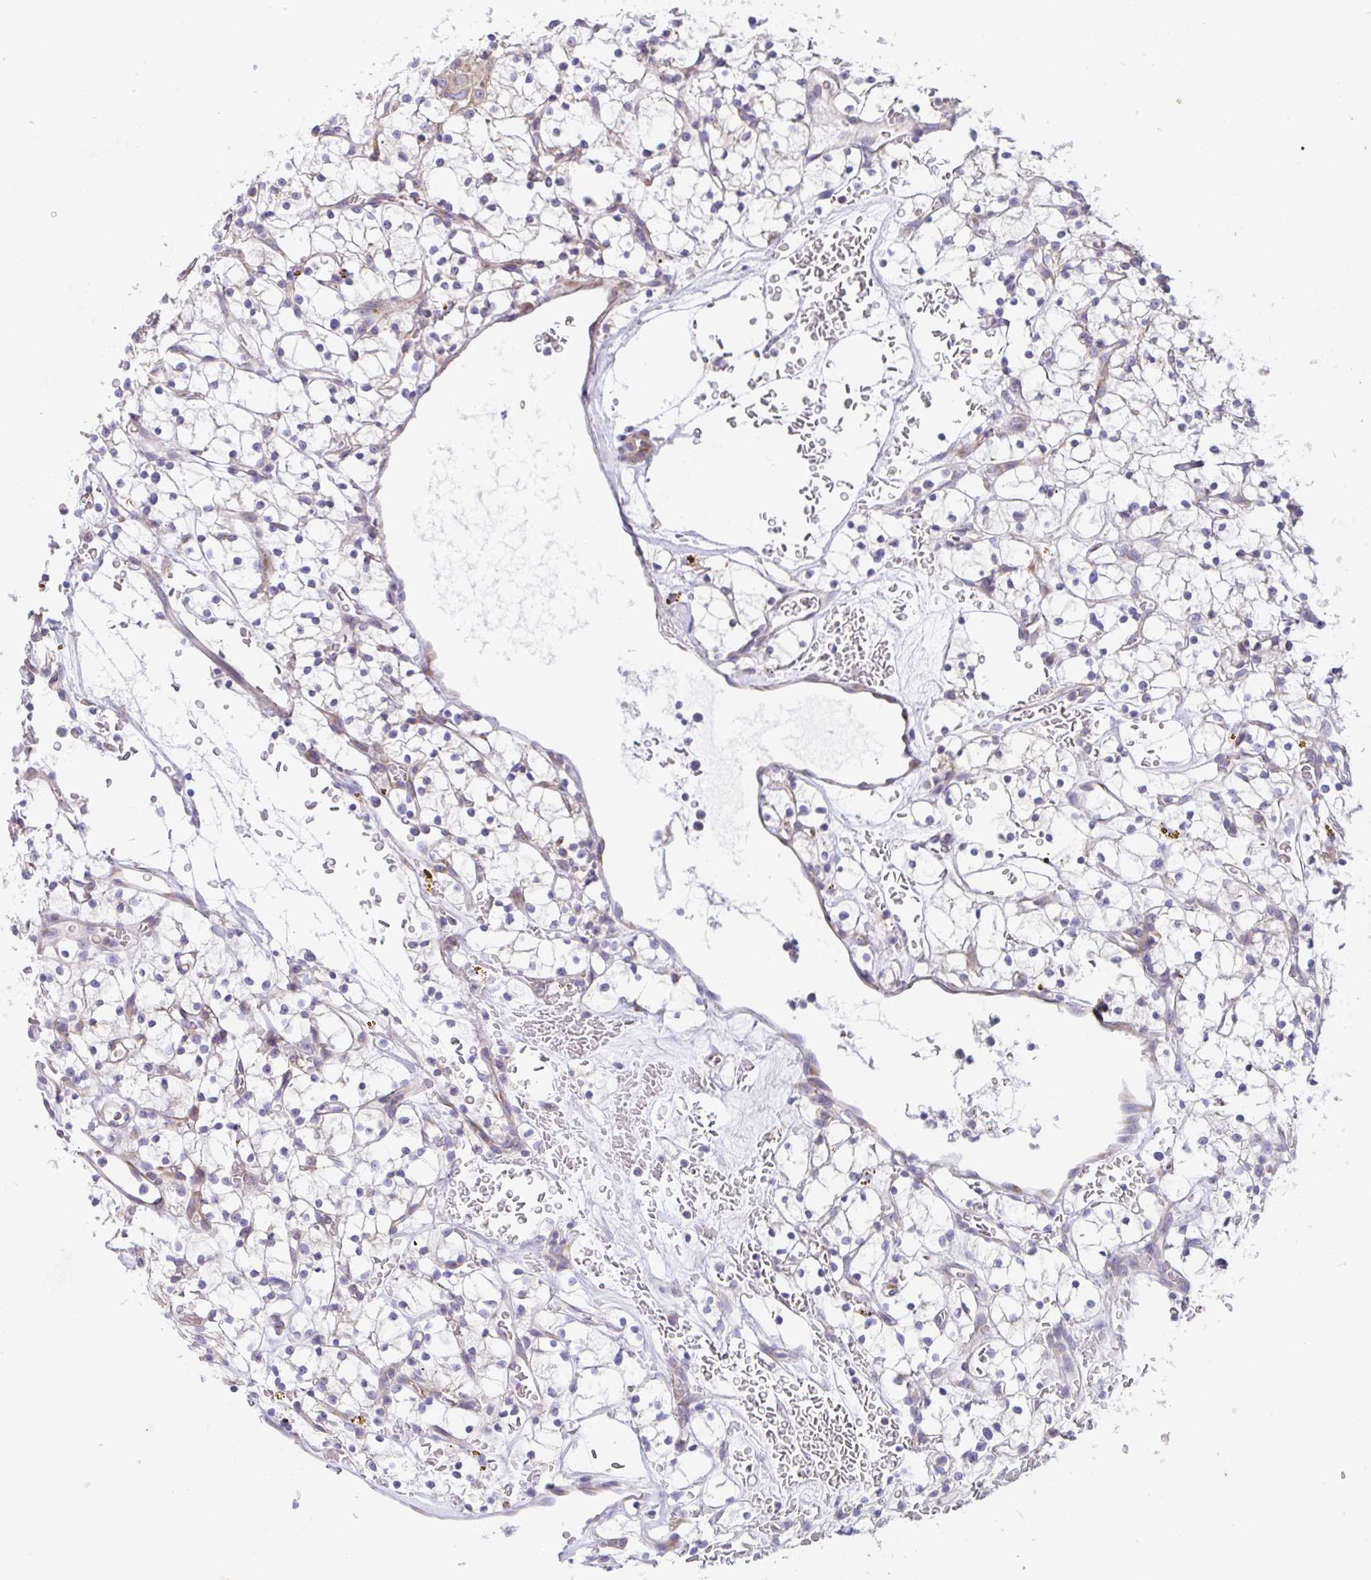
{"staining": {"intensity": "negative", "quantity": "none", "location": "none"}, "tissue": "renal cancer", "cell_type": "Tumor cells", "image_type": "cancer", "snomed": [{"axis": "morphology", "description": "Adenocarcinoma, NOS"}, {"axis": "topography", "description": "Kidney"}], "caption": "A high-resolution image shows IHC staining of renal adenocarcinoma, which shows no significant positivity in tumor cells. Brightfield microscopy of IHC stained with DAB (brown) and hematoxylin (blue), captured at high magnification.", "gene": "FAU", "patient": {"sex": "female", "age": 64}}